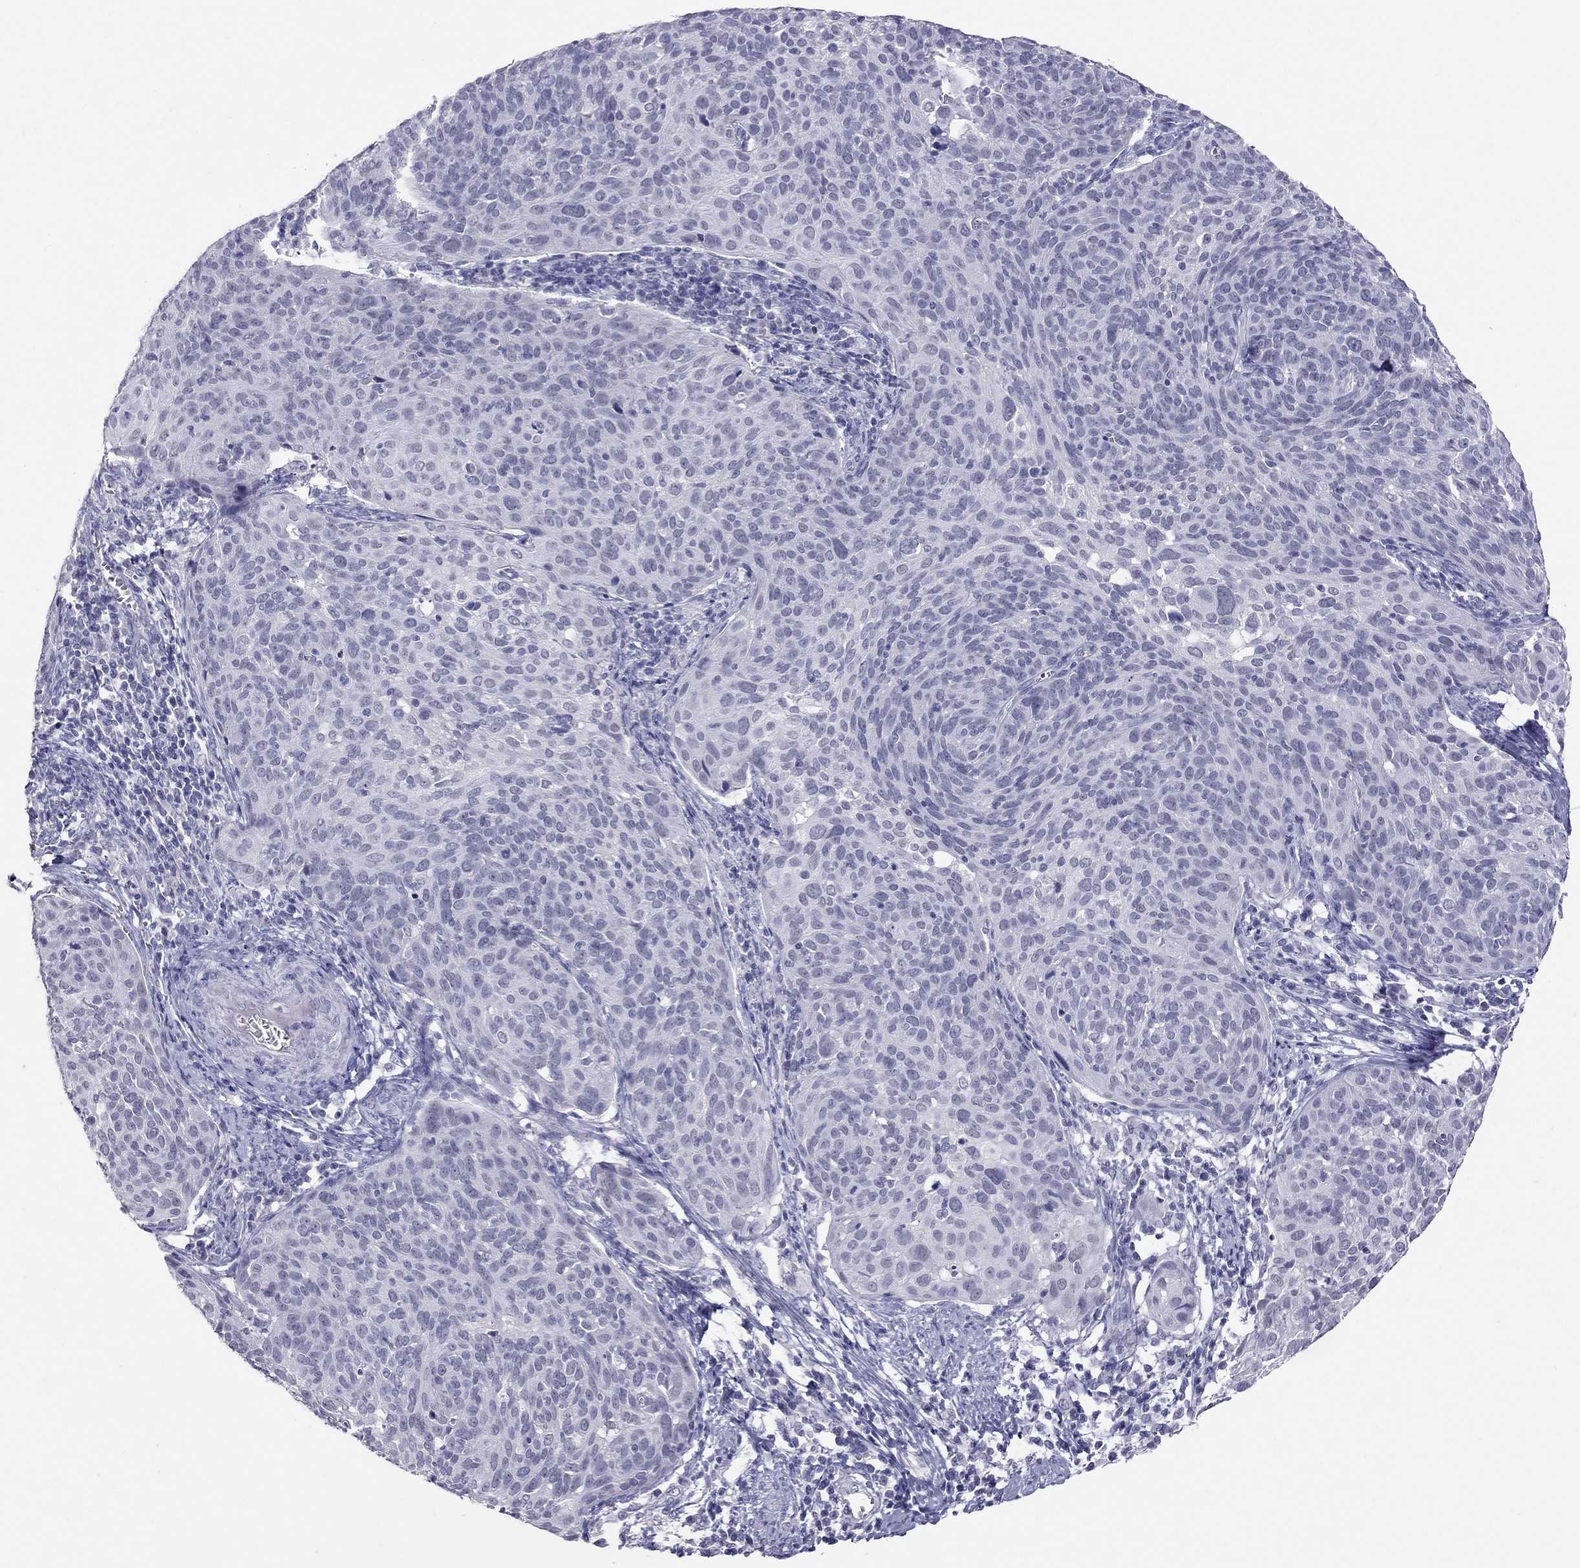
{"staining": {"intensity": "negative", "quantity": "none", "location": "none"}, "tissue": "cervical cancer", "cell_type": "Tumor cells", "image_type": "cancer", "snomed": [{"axis": "morphology", "description": "Squamous cell carcinoma, NOS"}, {"axis": "topography", "description": "Cervix"}], "caption": "Immunohistochemistry of human squamous cell carcinoma (cervical) shows no staining in tumor cells.", "gene": "PSMB11", "patient": {"sex": "female", "age": 39}}